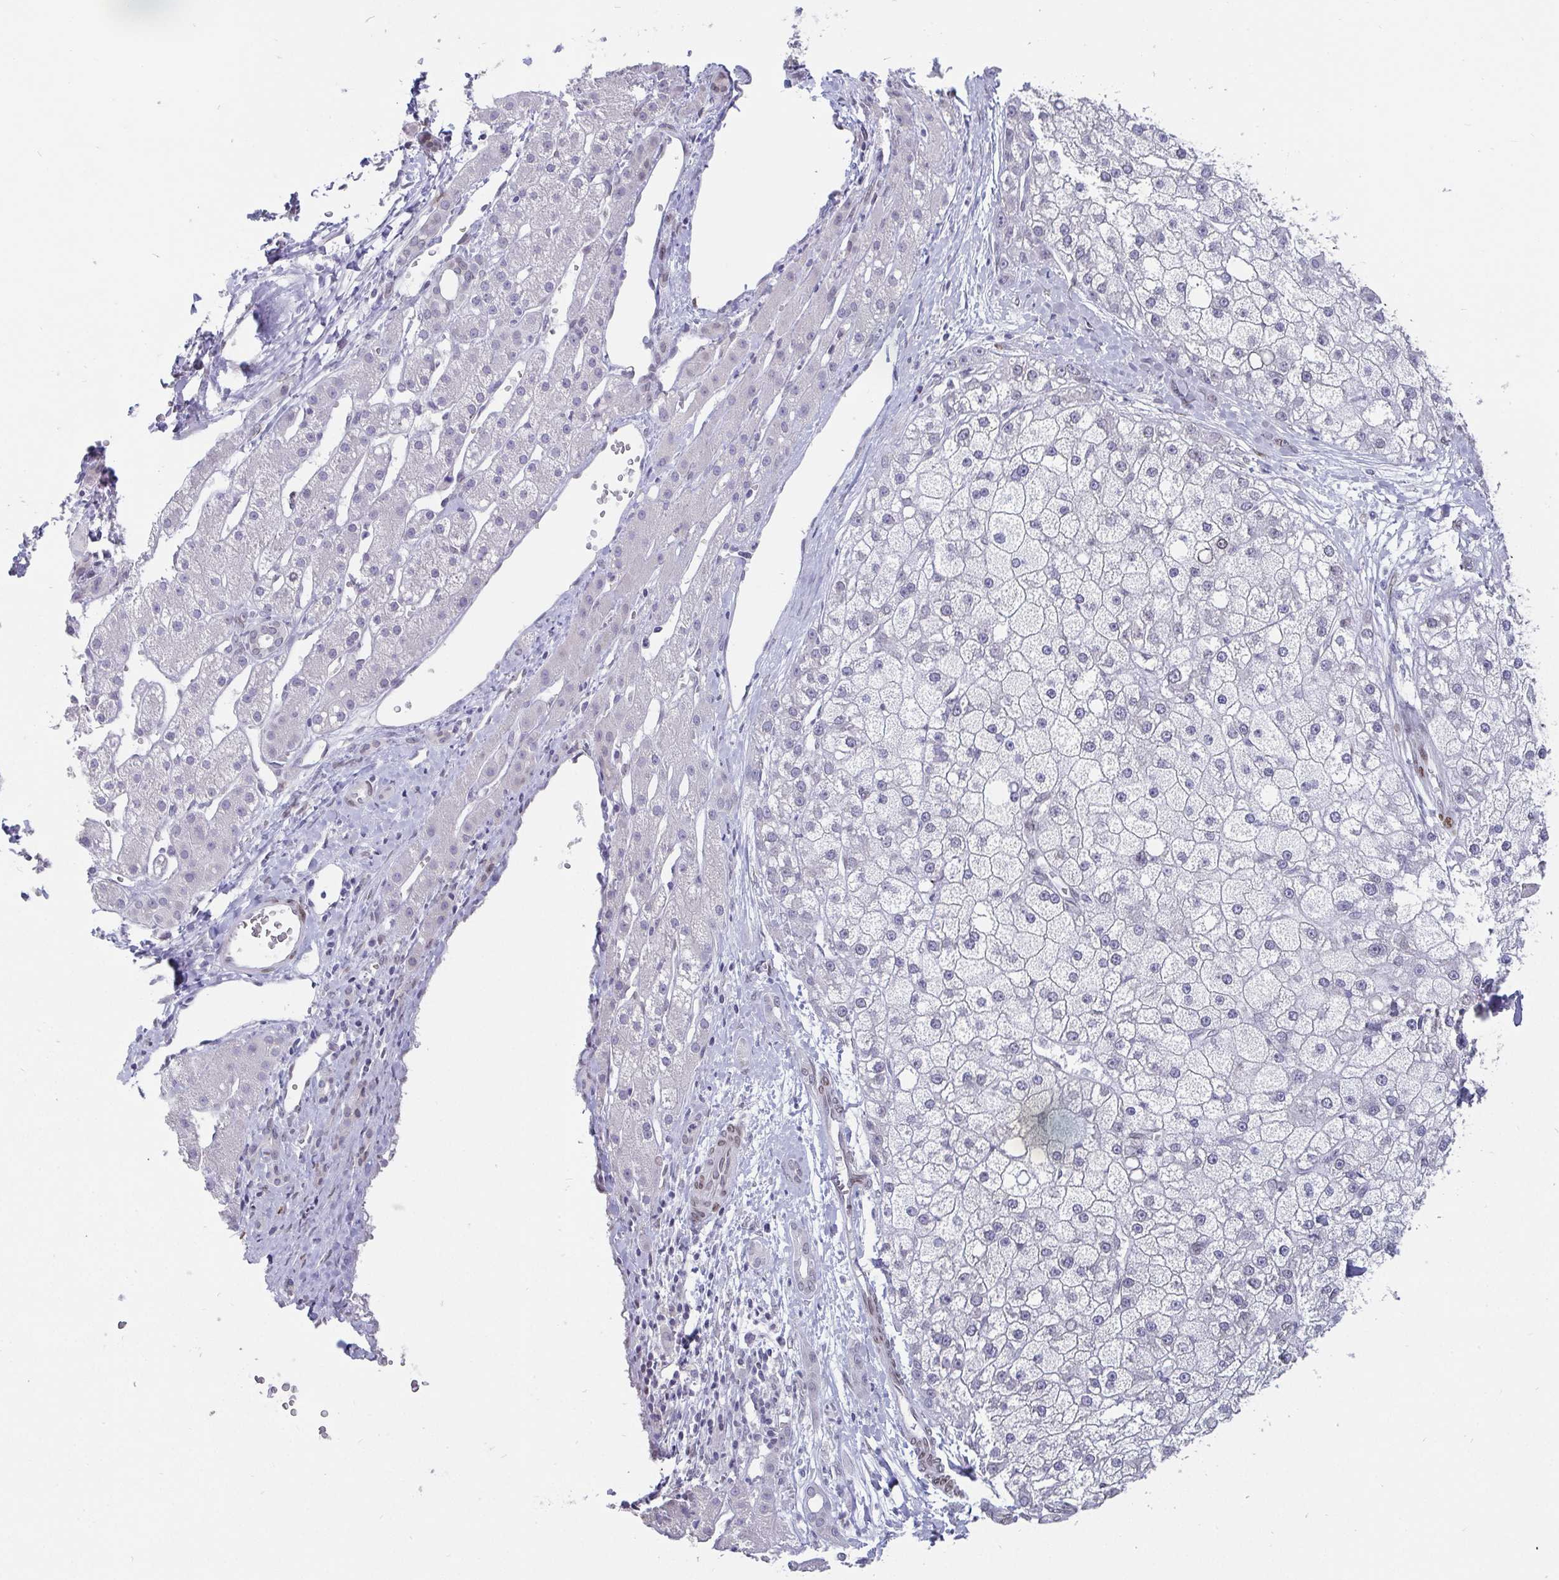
{"staining": {"intensity": "negative", "quantity": "none", "location": "none"}, "tissue": "liver cancer", "cell_type": "Tumor cells", "image_type": "cancer", "snomed": [{"axis": "morphology", "description": "Carcinoma, Hepatocellular, NOS"}, {"axis": "topography", "description": "Liver"}], "caption": "There is no significant expression in tumor cells of liver cancer (hepatocellular carcinoma).", "gene": "EMD", "patient": {"sex": "male", "age": 67}}